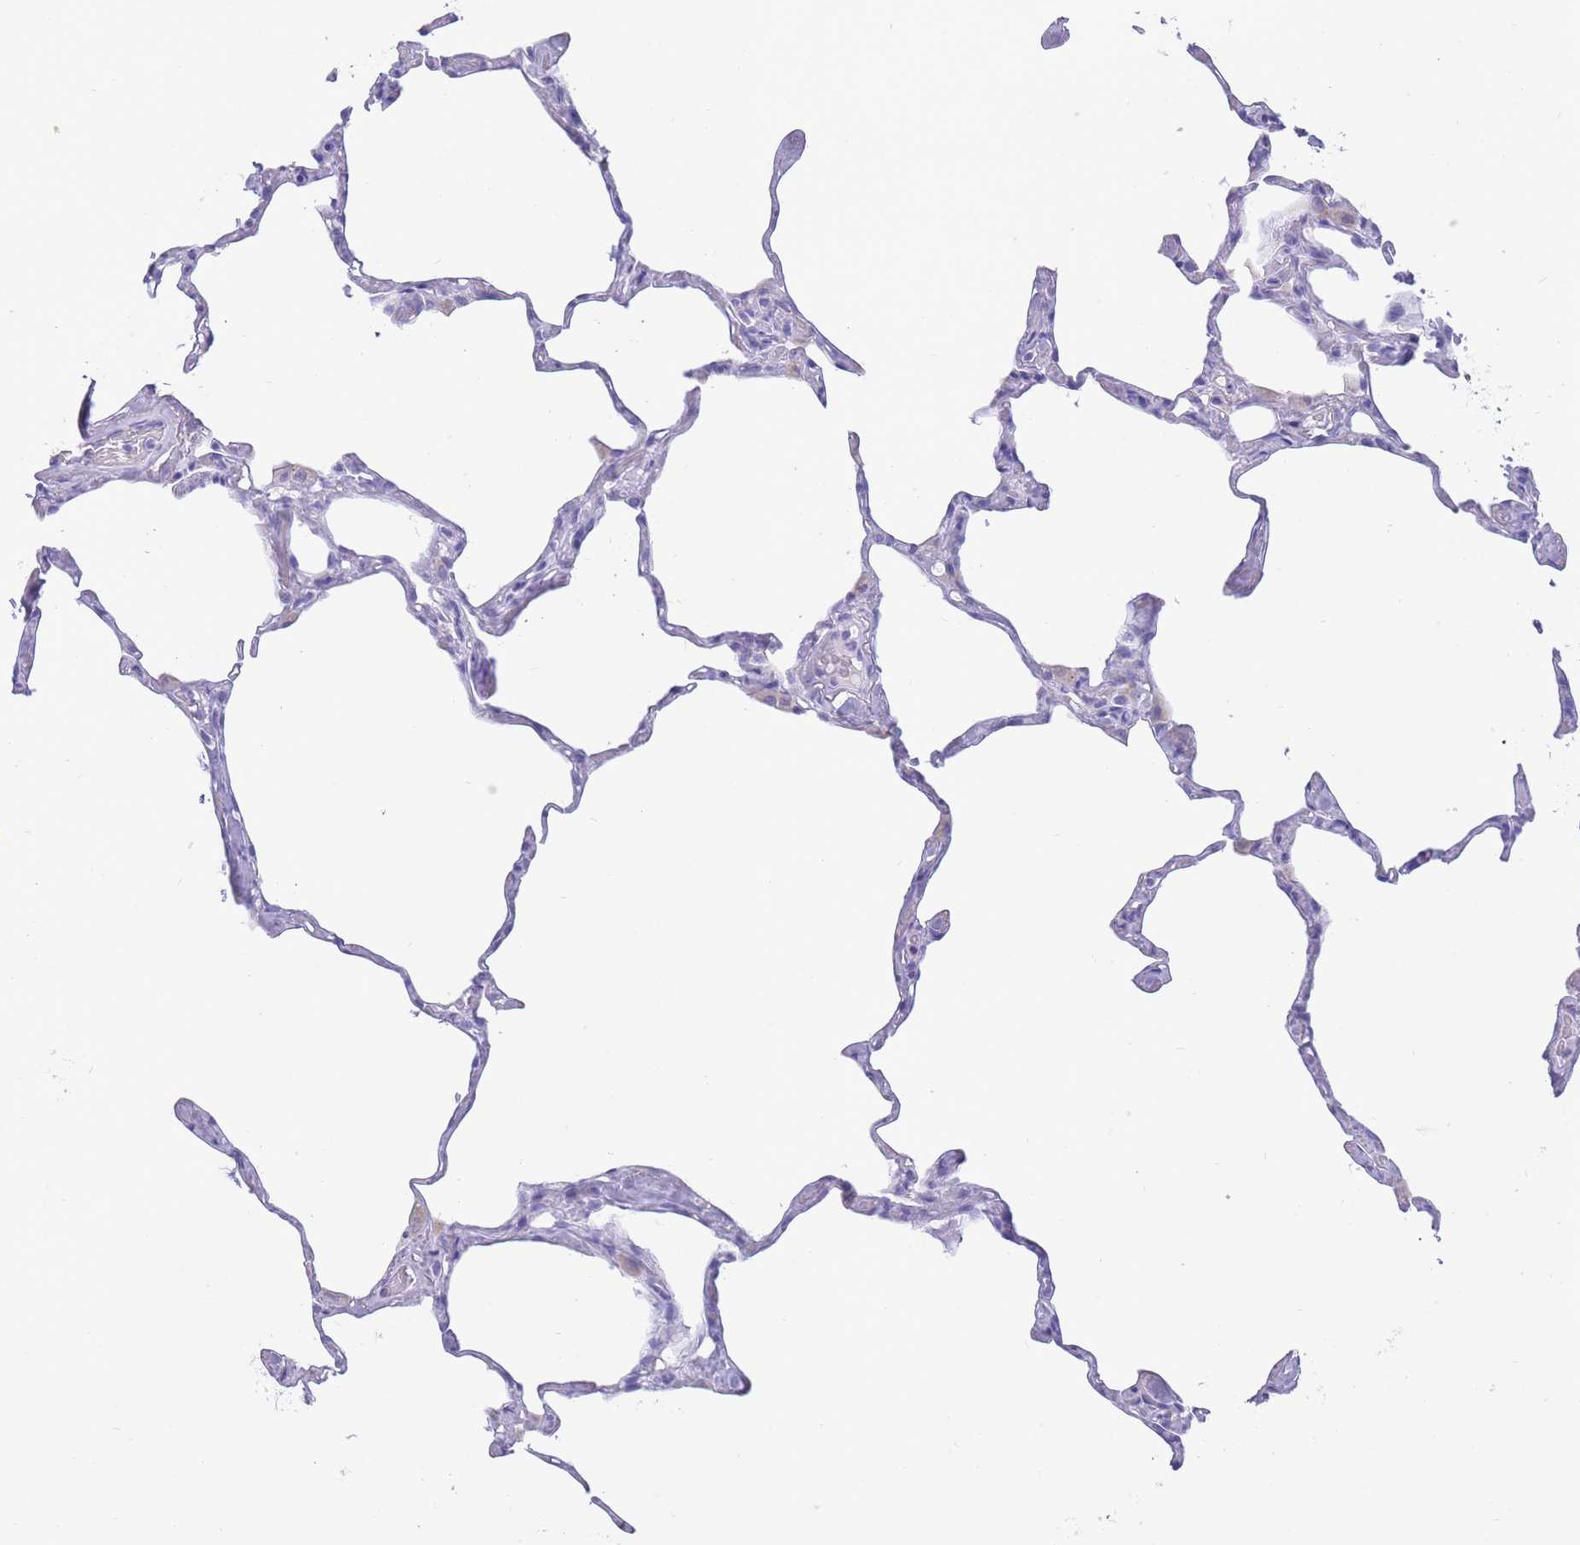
{"staining": {"intensity": "negative", "quantity": "none", "location": "none"}, "tissue": "lung", "cell_type": "Alveolar cells", "image_type": "normal", "snomed": [{"axis": "morphology", "description": "Normal tissue, NOS"}, {"axis": "topography", "description": "Lung"}], "caption": "A high-resolution image shows immunohistochemistry staining of benign lung, which shows no significant staining in alveolar cells.", "gene": "INTS2", "patient": {"sex": "male", "age": 65}}